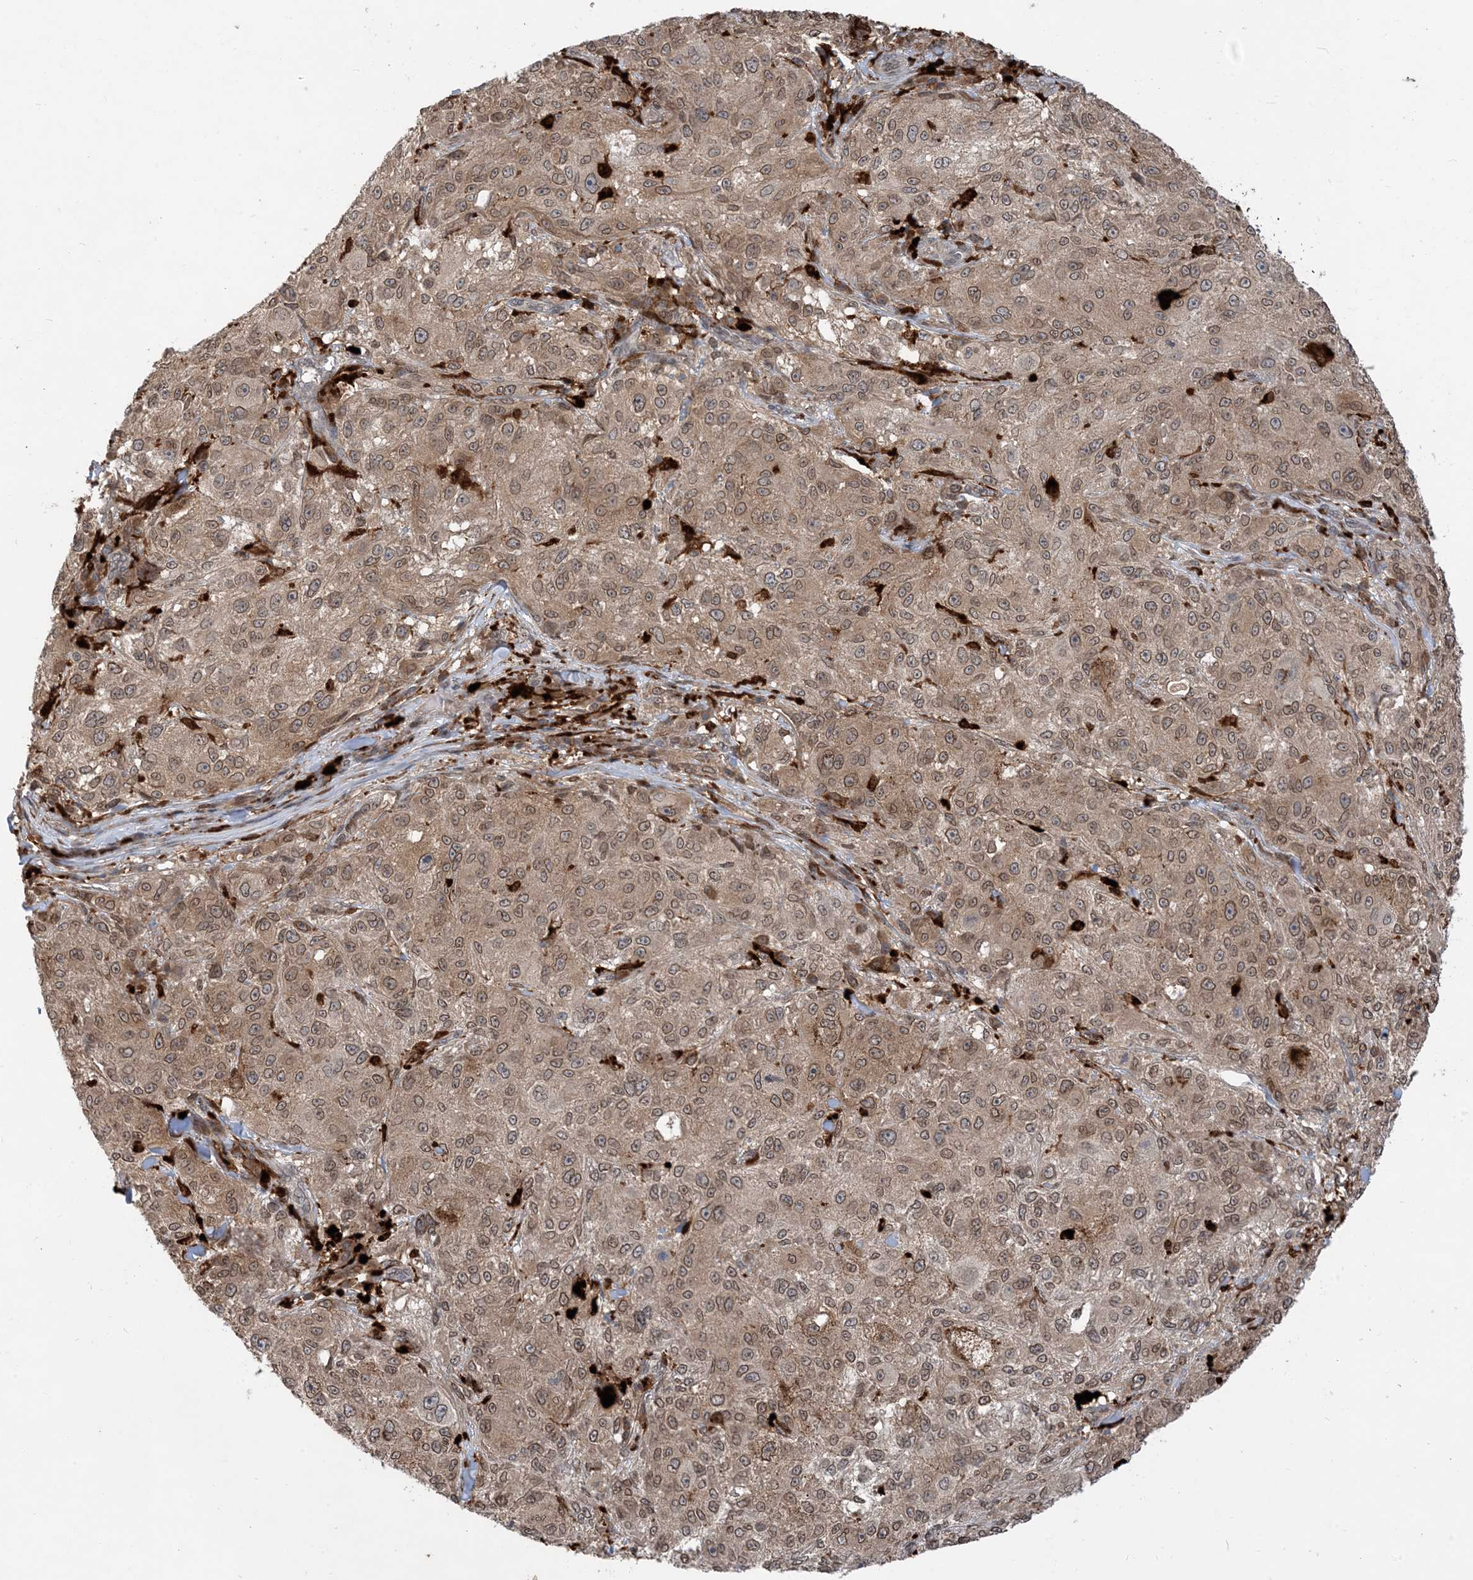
{"staining": {"intensity": "moderate", "quantity": ">75%", "location": "cytoplasmic/membranous,nuclear"}, "tissue": "melanoma", "cell_type": "Tumor cells", "image_type": "cancer", "snomed": [{"axis": "morphology", "description": "Necrosis, NOS"}, {"axis": "morphology", "description": "Malignant melanoma, NOS"}, {"axis": "topography", "description": "Skin"}], "caption": "Malignant melanoma stained with DAB IHC demonstrates medium levels of moderate cytoplasmic/membranous and nuclear expression in about >75% of tumor cells.", "gene": "NAGK", "patient": {"sex": "female", "age": 87}}